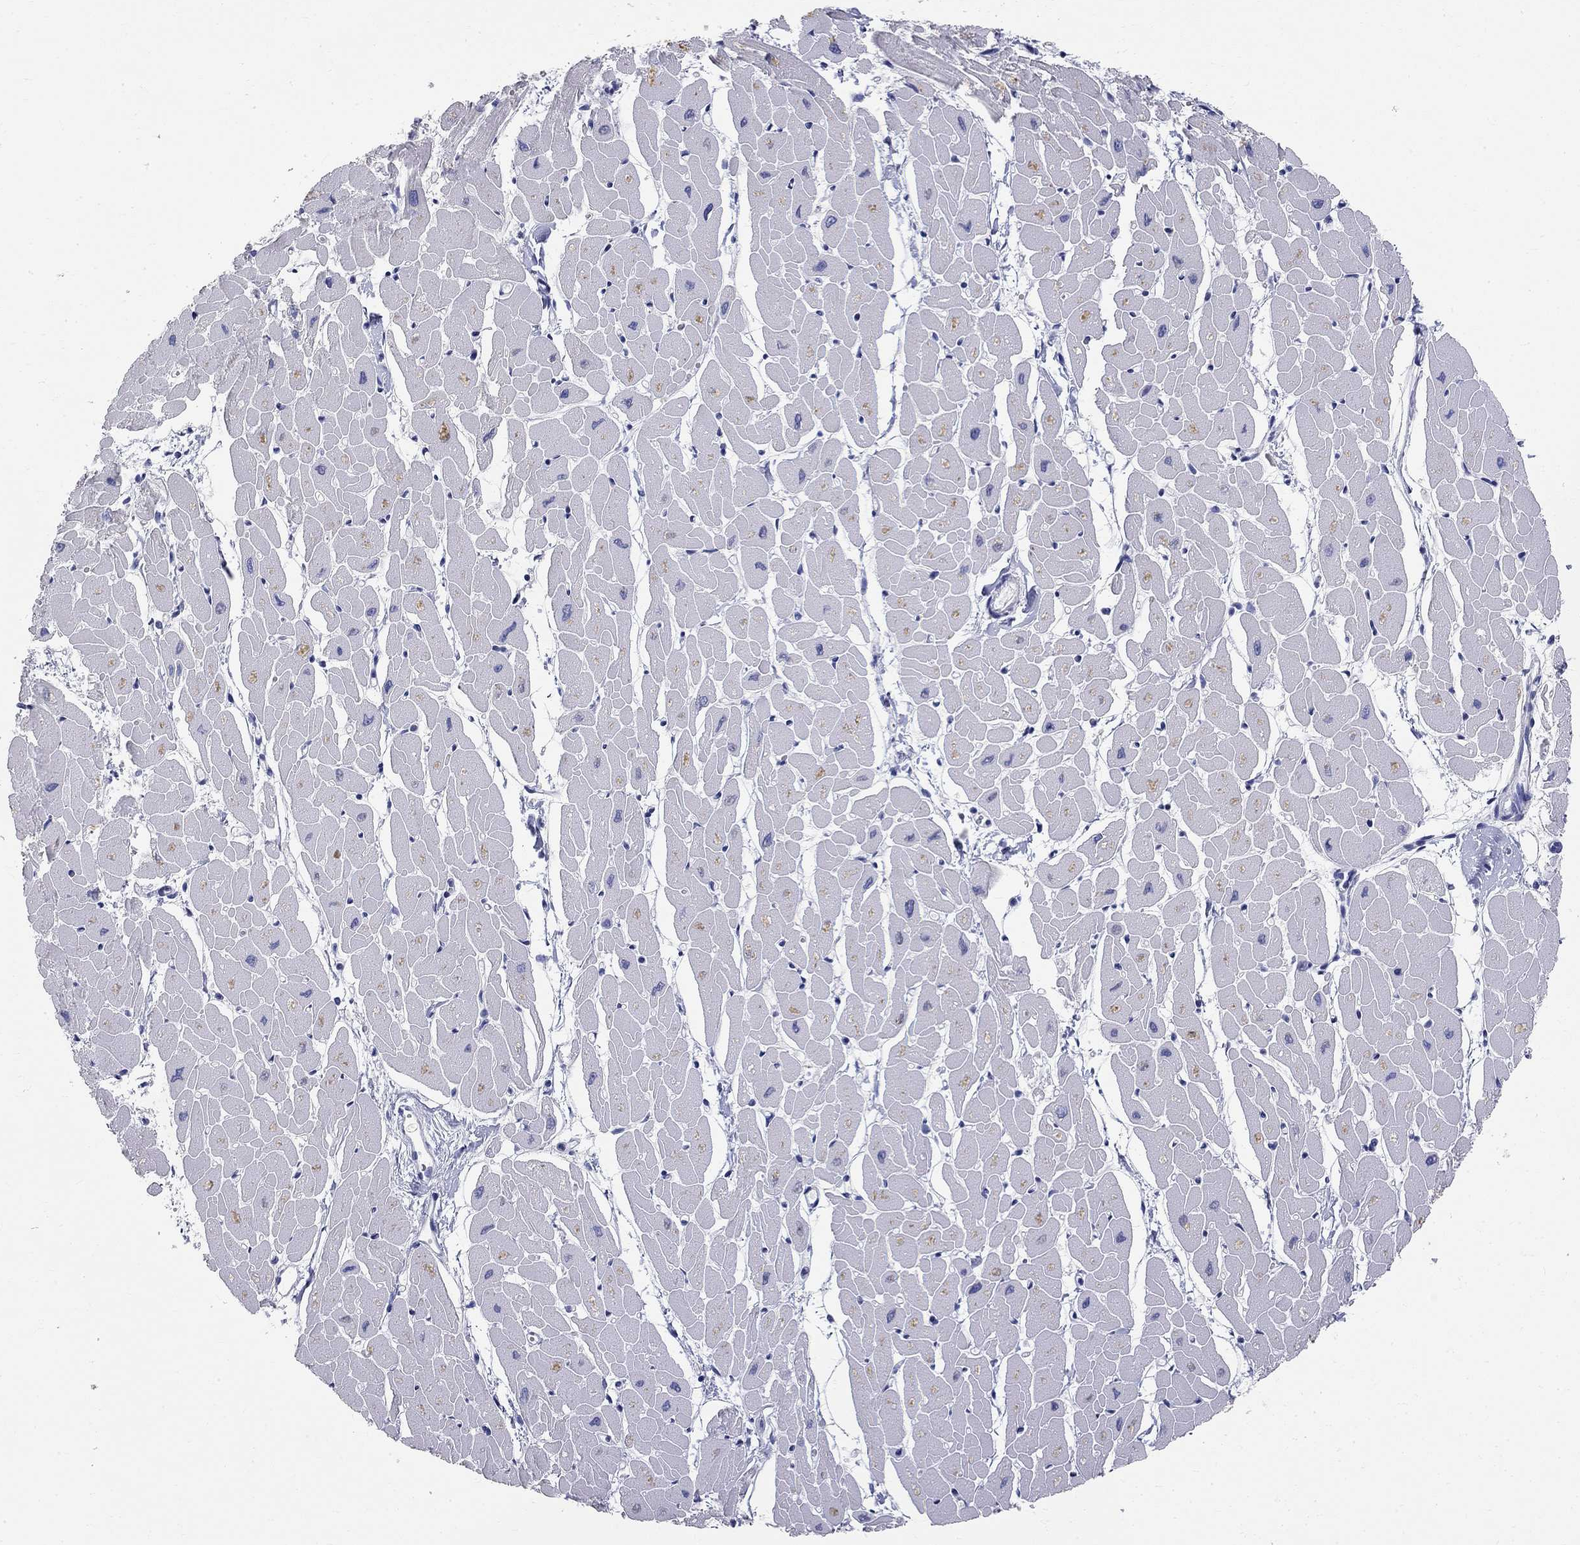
{"staining": {"intensity": "negative", "quantity": "none", "location": "none"}, "tissue": "heart muscle", "cell_type": "Cardiomyocytes", "image_type": "normal", "snomed": [{"axis": "morphology", "description": "Normal tissue, NOS"}, {"axis": "topography", "description": "Heart"}], "caption": "IHC micrograph of benign heart muscle: heart muscle stained with DAB displays no significant protein staining in cardiomyocytes.", "gene": "PHOX2B", "patient": {"sex": "male", "age": 57}}